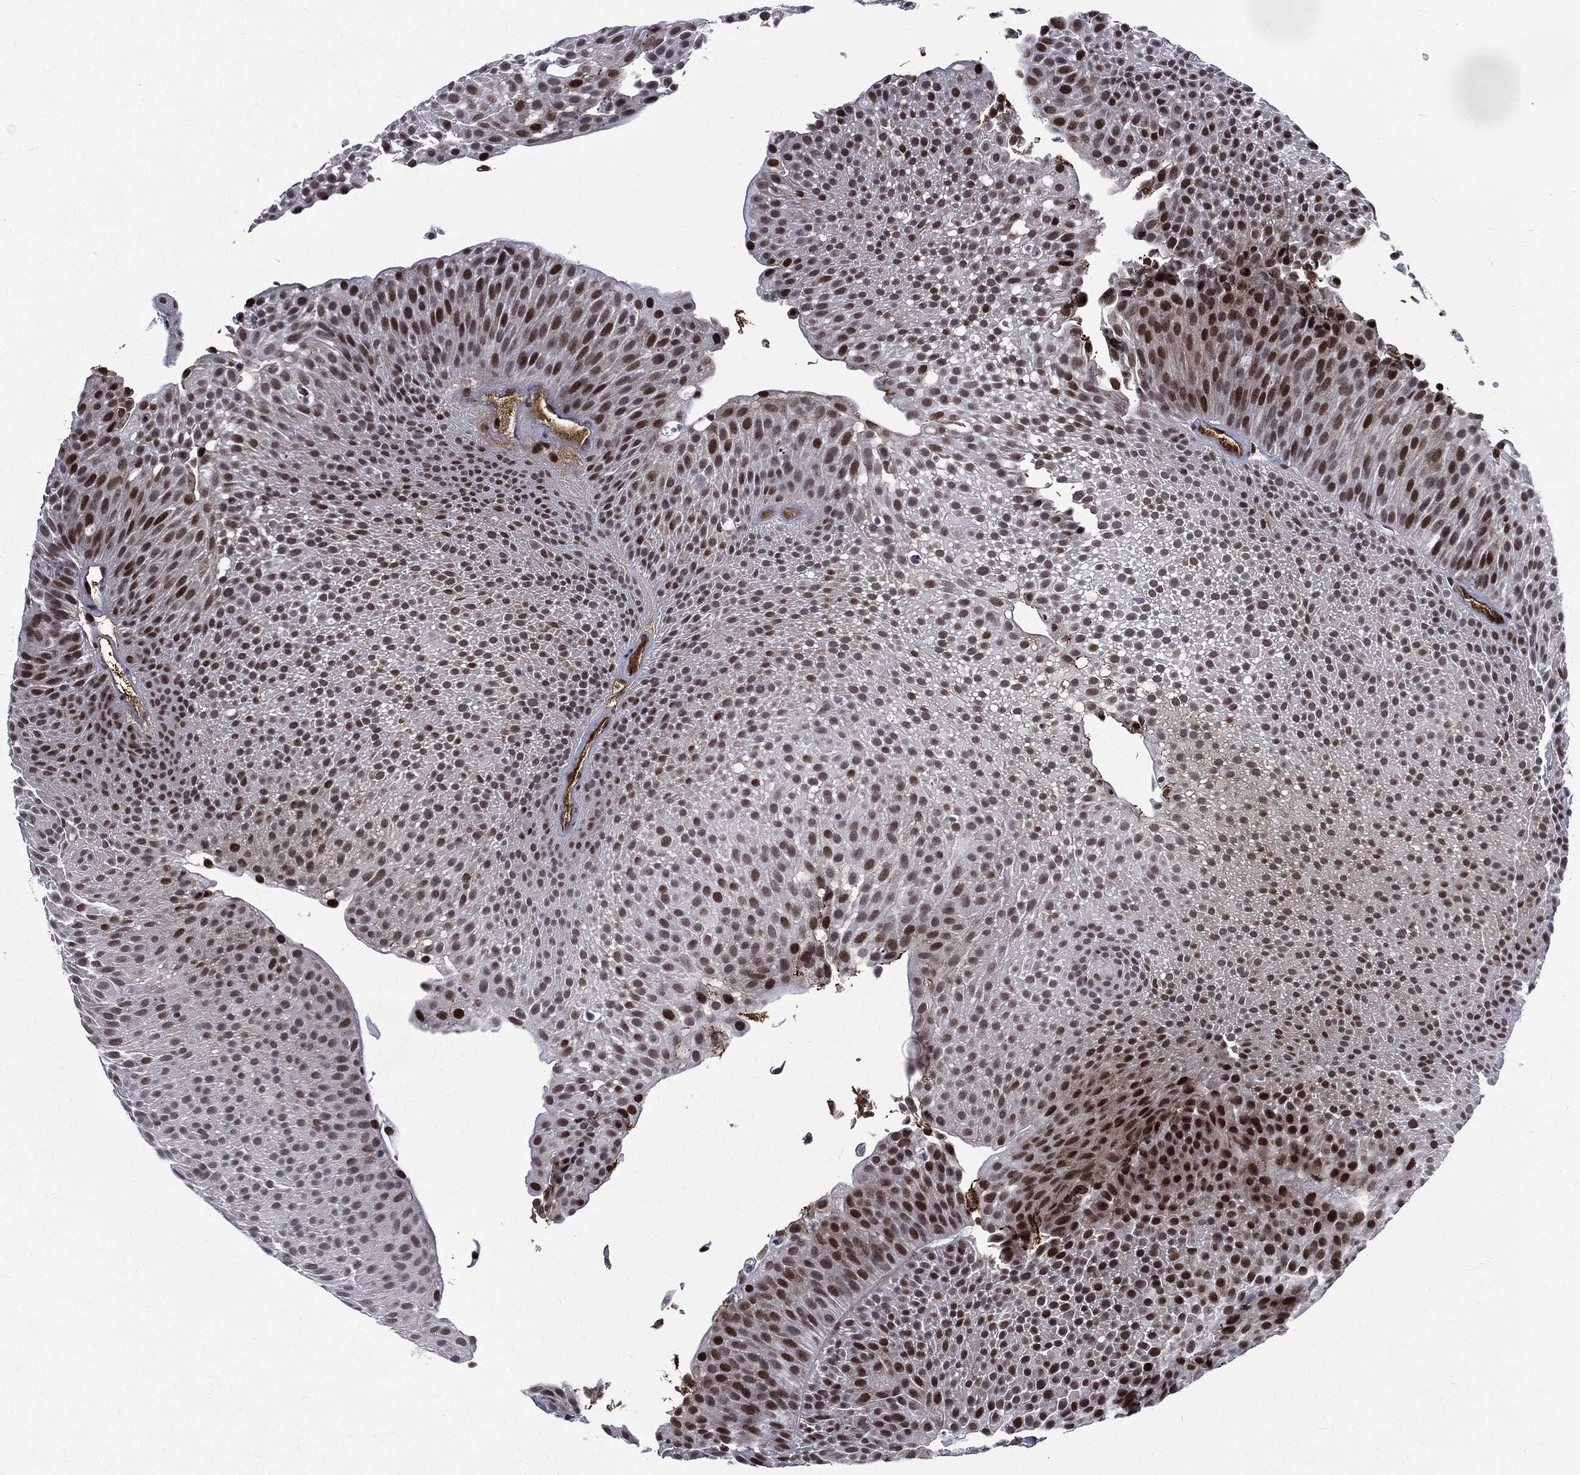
{"staining": {"intensity": "strong", "quantity": "<25%", "location": "nuclear"}, "tissue": "urothelial cancer", "cell_type": "Tumor cells", "image_type": "cancer", "snomed": [{"axis": "morphology", "description": "Urothelial carcinoma, Low grade"}, {"axis": "topography", "description": "Urinary bladder"}], "caption": "Protein staining of urothelial cancer tissue exhibits strong nuclear expression in approximately <25% of tumor cells. The staining was performed using DAB (3,3'-diaminobenzidine) to visualize the protein expression in brown, while the nuclei were stained in blue with hematoxylin (Magnification: 20x).", "gene": "FGG", "patient": {"sex": "male", "age": 65}}